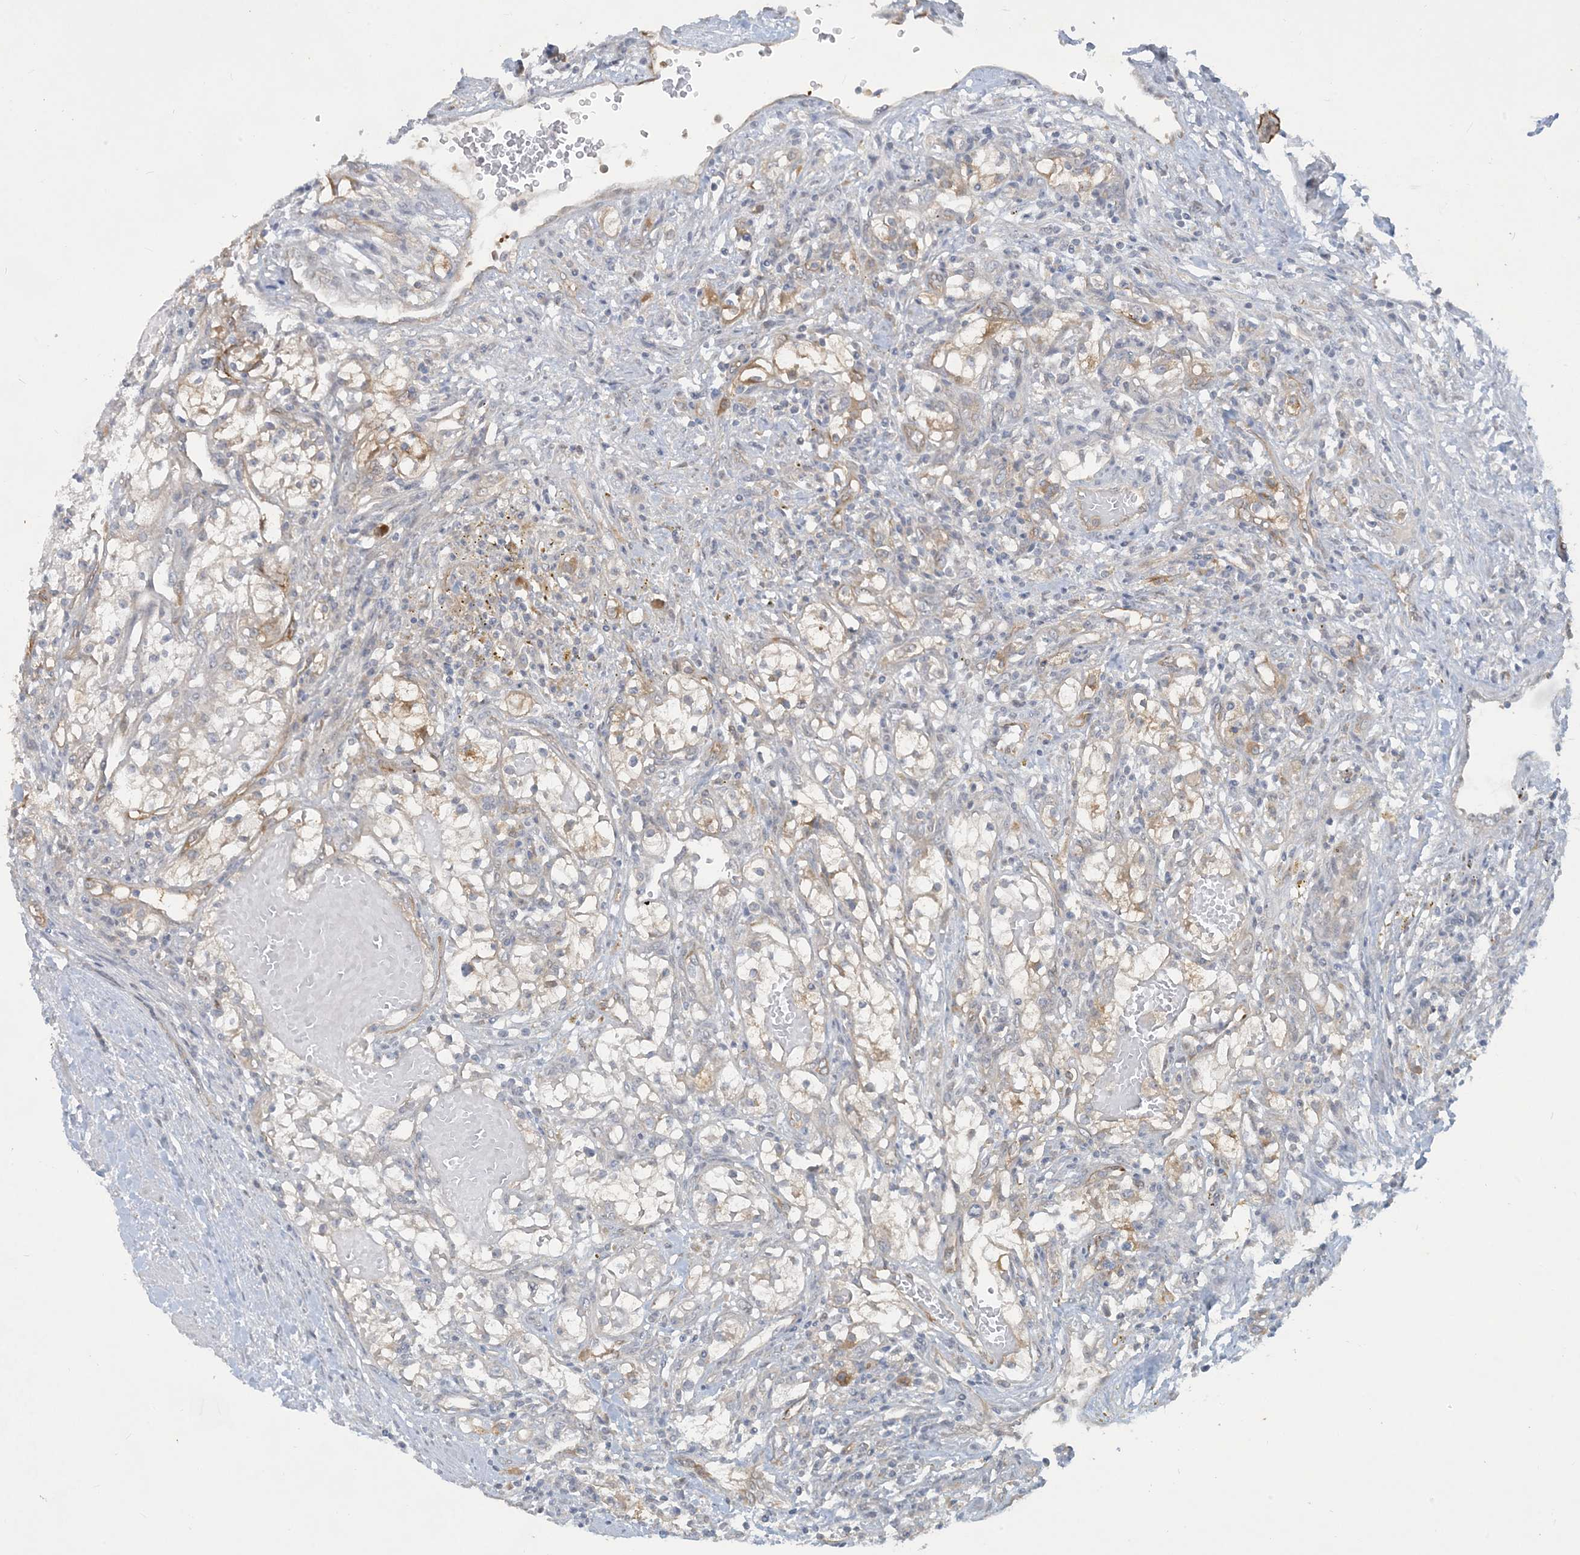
{"staining": {"intensity": "weak", "quantity": "<25%", "location": "cytoplasmic/membranous"}, "tissue": "renal cancer", "cell_type": "Tumor cells", "image_type": "cancer", "snomed": [{"axis": "morphology", "description": "Normal tissue, NOS"}, {"axis": "morphology", "description": "Adenocarcinoma, NOS"}, {"axis": "topography", "description": "Kidney"}], "caption": "Immunohistochemistry of human renal adenocarcinoma reveals no positivity in tumor cells. The staining was performed using DAB to visualize the protein expression in brown, while the nuclei were stained in blue with hematoxylin (Magnification: 20x).", "gene": "CDS1", "patient": {"sex": "male", "age": 68}}